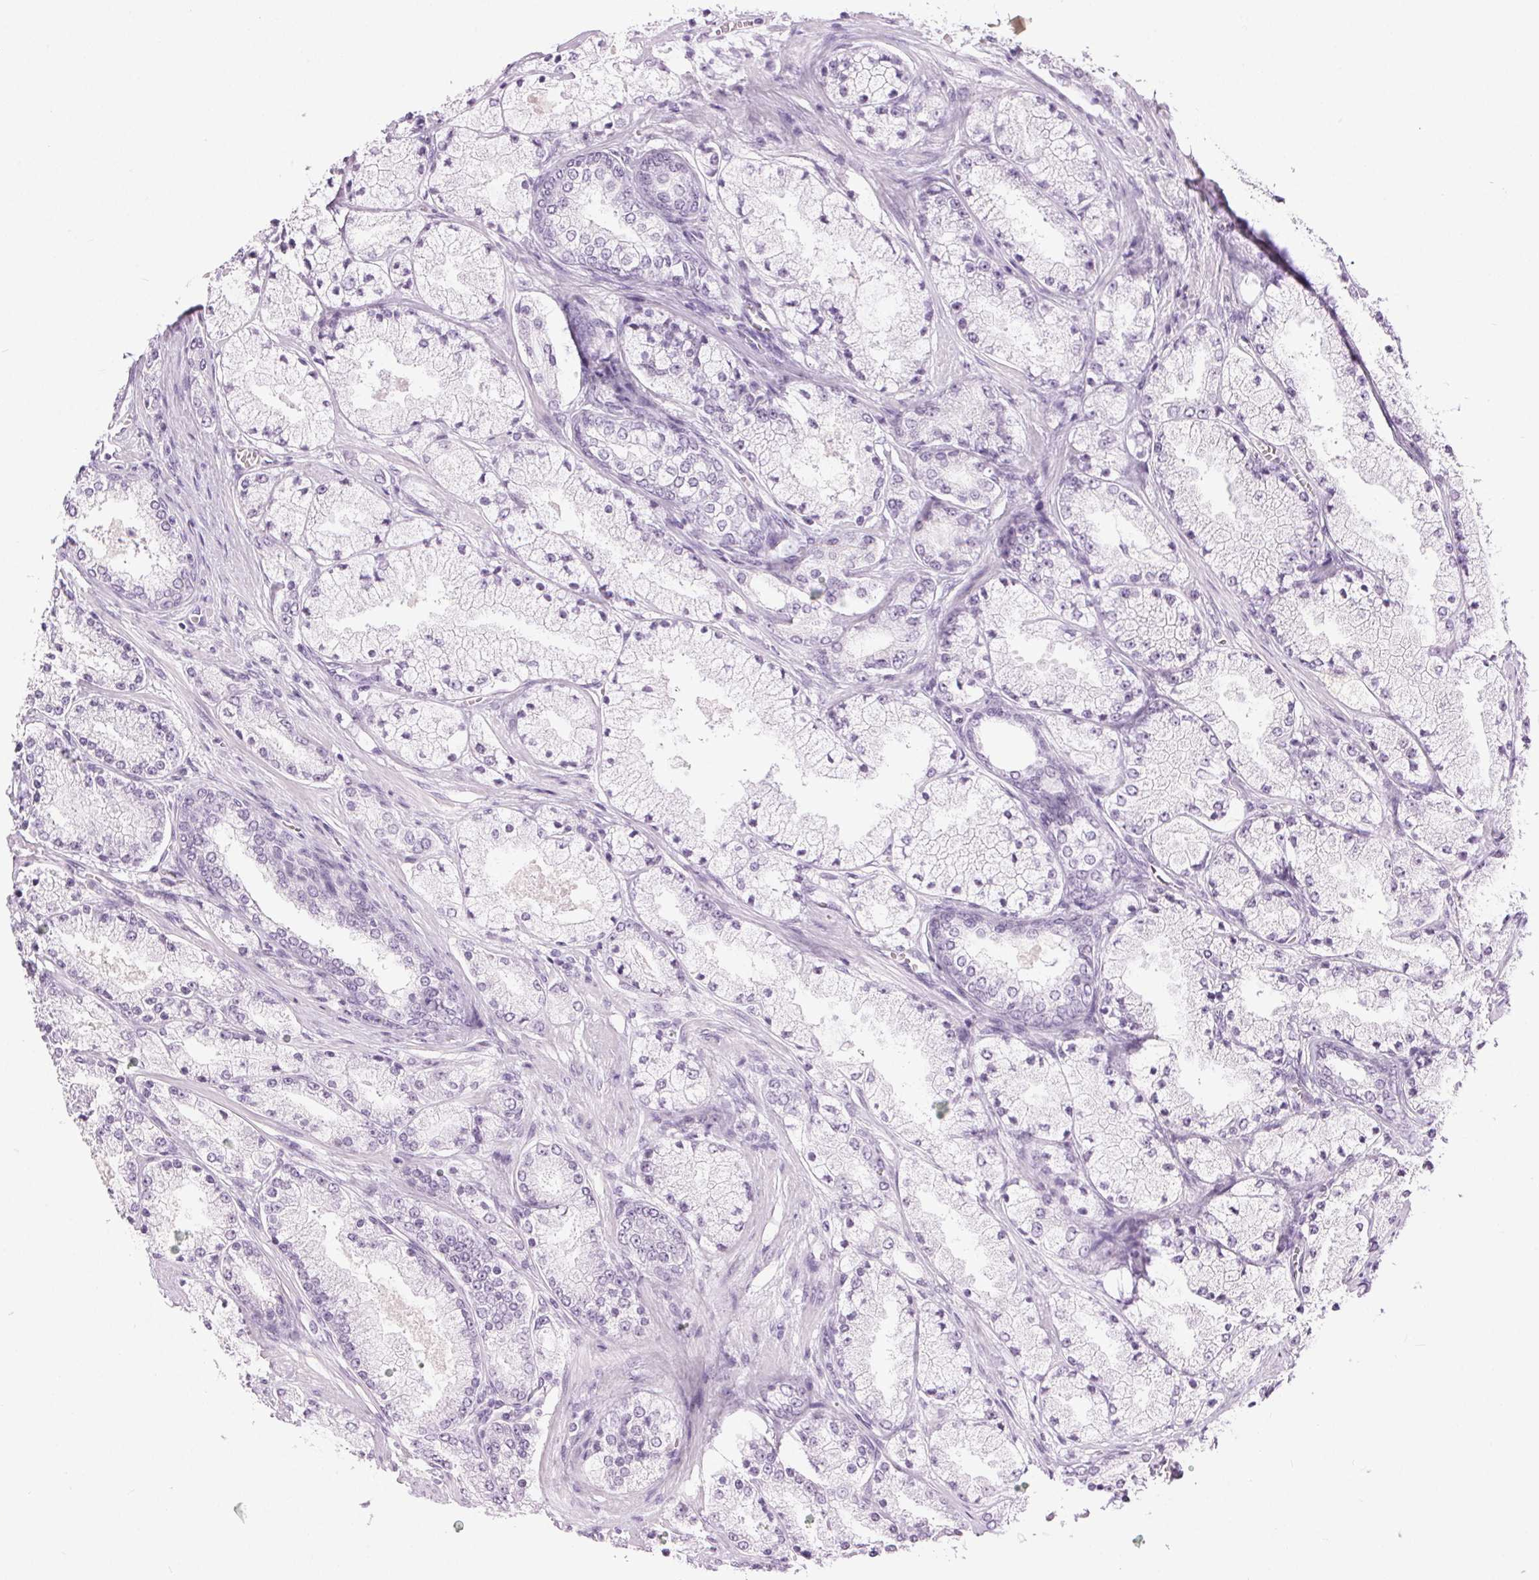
{"staining": {"intensity": "negative", "quantity": "none", "location": "none"}, "tissue": "prostate cancer", "cell_type": "Tumor cells", "image_type": "cancer", "snomed": [{"axis": "morphology", "description": "Adenocarcinoma, High grade"}, {"axis": "topography", "description": "Prostate"}], "caption": "A high-resolution image shows IHC staining of prostate cancer (high-grade adenocarcinoma), which reveals no significant expression in tumor cells.", "gene": "BEND2", "patient": {"sex": "male", "age": 63}}